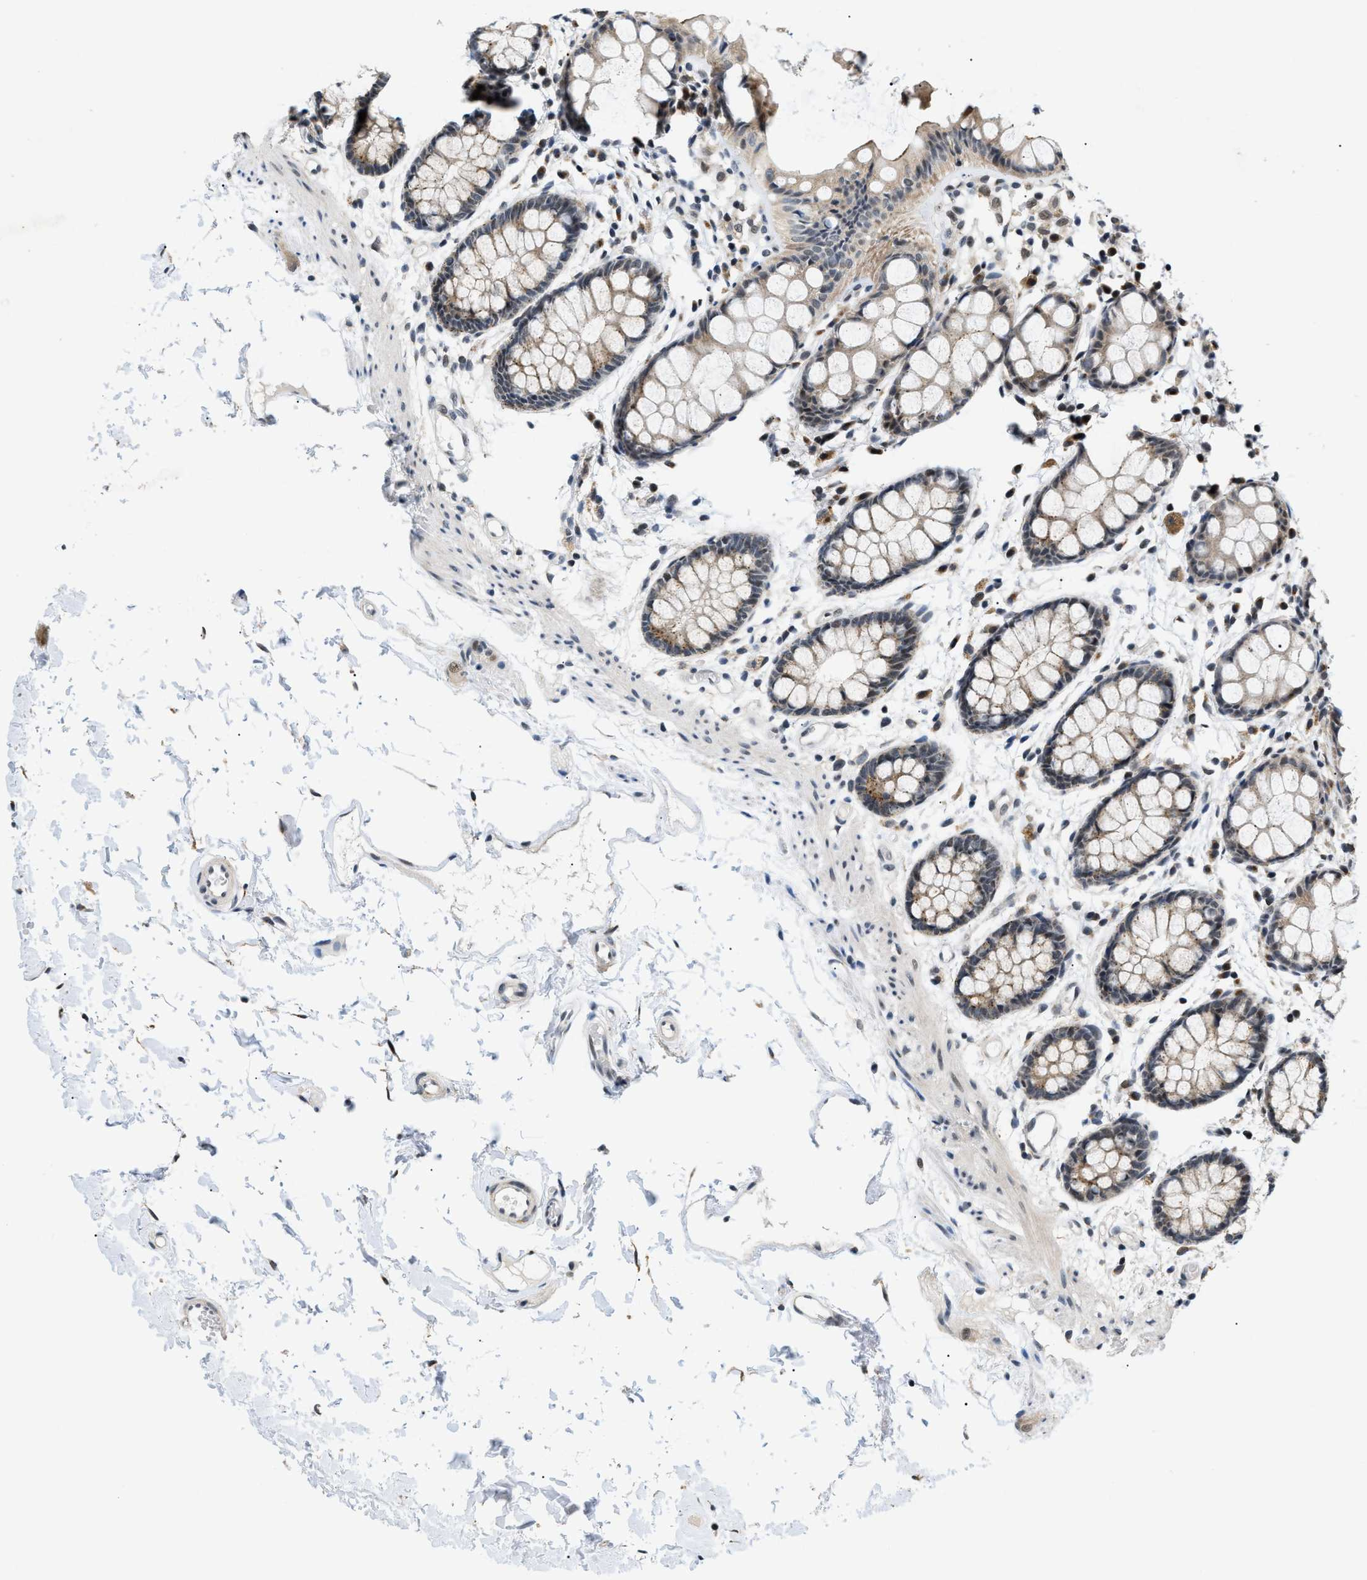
{"staining": {"intensity": "weak", "quantity": ">75%", "location": "cytoplasmic/membranous"}, "tissue": "rectum", "cell_type": "Glandular cells", "image_type": "normal", "snomed": [{"axis": "morphology", "description": "Normal tissue, NOS"}, {"axis": "topography", "description": "Rectum"}], "caption": "A brown stain labels weak cytoplasmic/membranous expression of a protein in glandular cells of benign rectum.", "gene": "ZBTB11", "patient": {"sex": "female", "age": 66}}